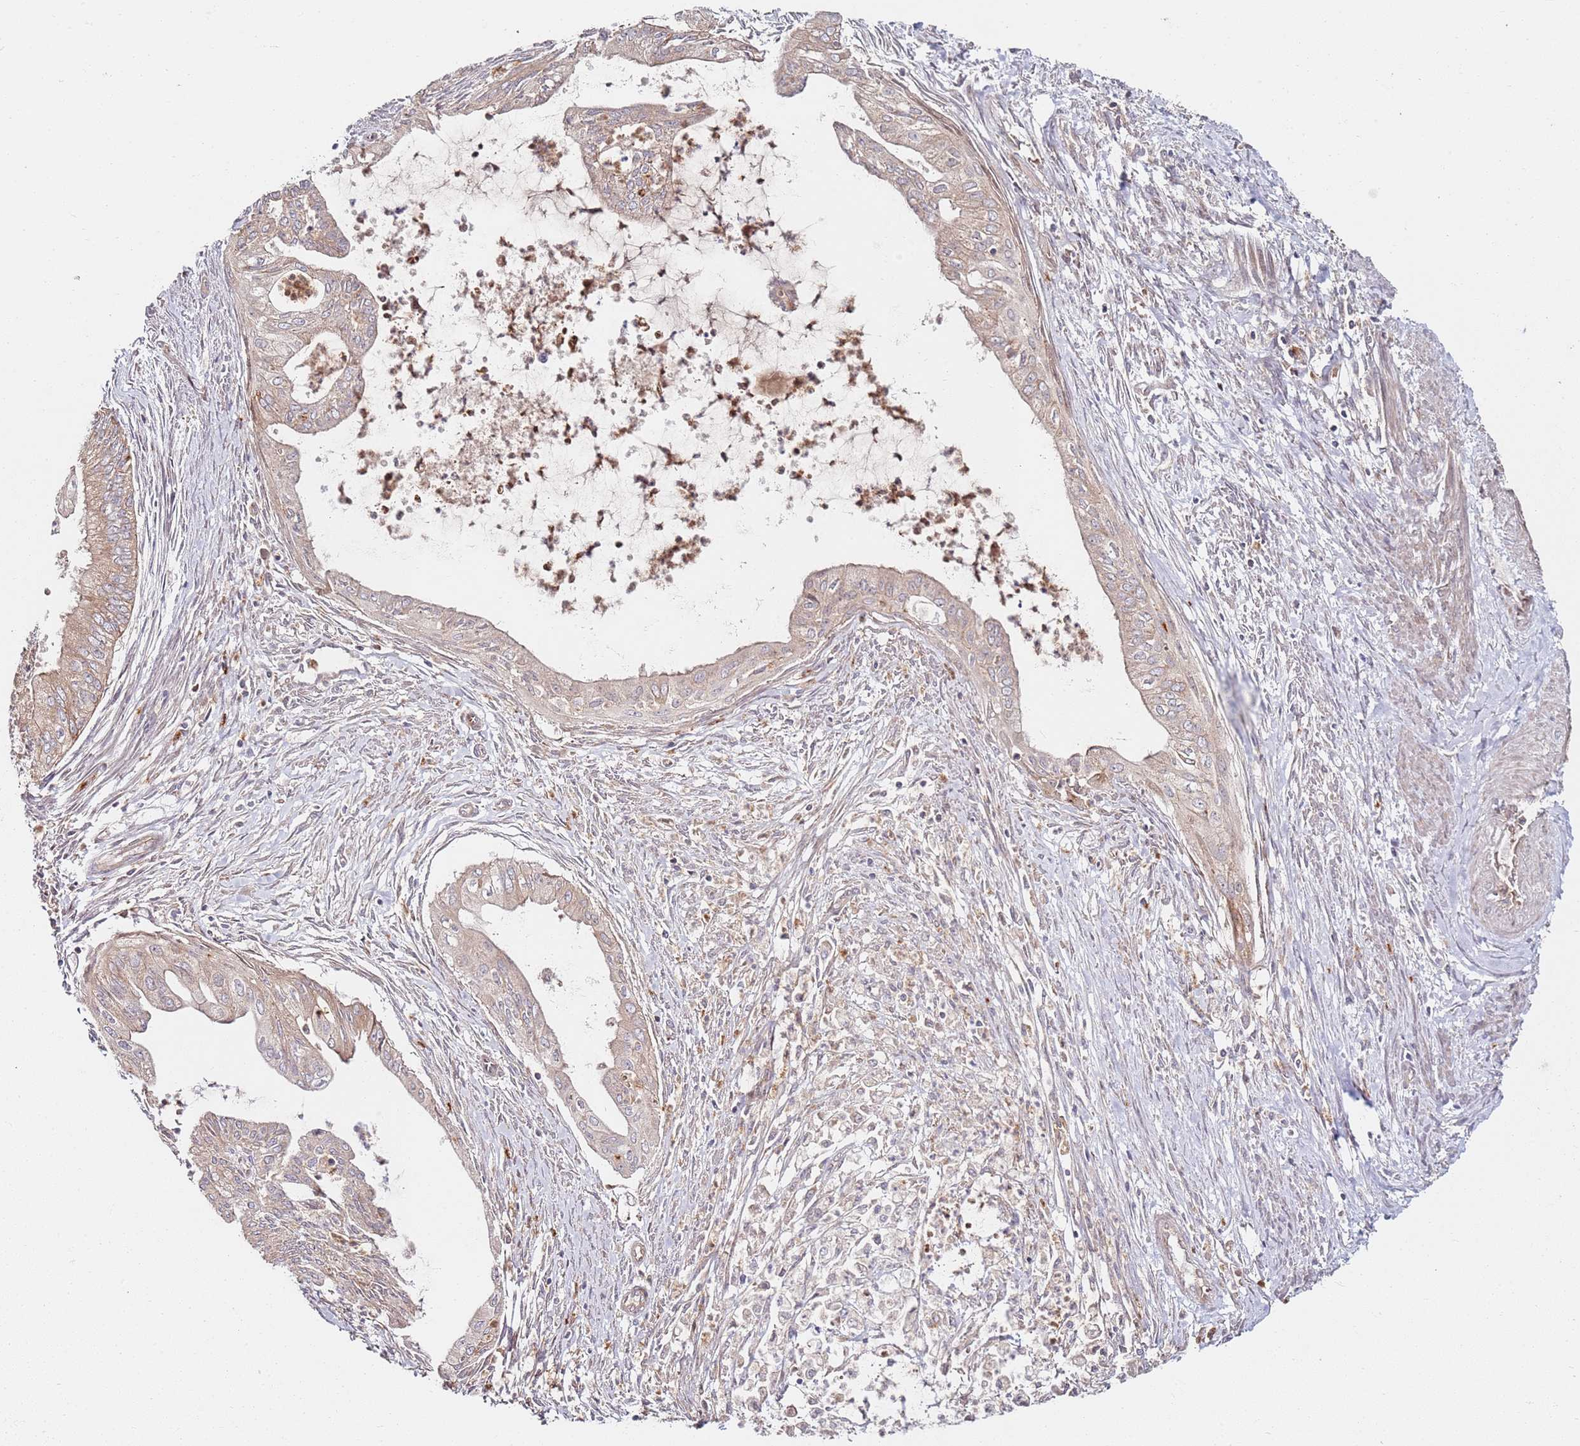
{"staining": {"intensity": "negative", "quantity": "none", "location": "none"}, "tissue": "endometrial cancer", "cell_type": "Tumor cells", "image_type": "cancer", "snomed": [{"axis": "morphology", "description": "Adenocarcinoma, NOS"}, {"axis": "topography", "description": "Endometrium"}], "caption": "DAB immunohistochemical staining of endometrial cancer displays no significant expression in tumor cells. The staining was performed using DAB to visualize the protein expression in brown, while the nuclei were stained in blue with hematoxylin (Magnification: 20x).", "gene": "RPS3A", "patient": {"sex": "female", "age": 73}}